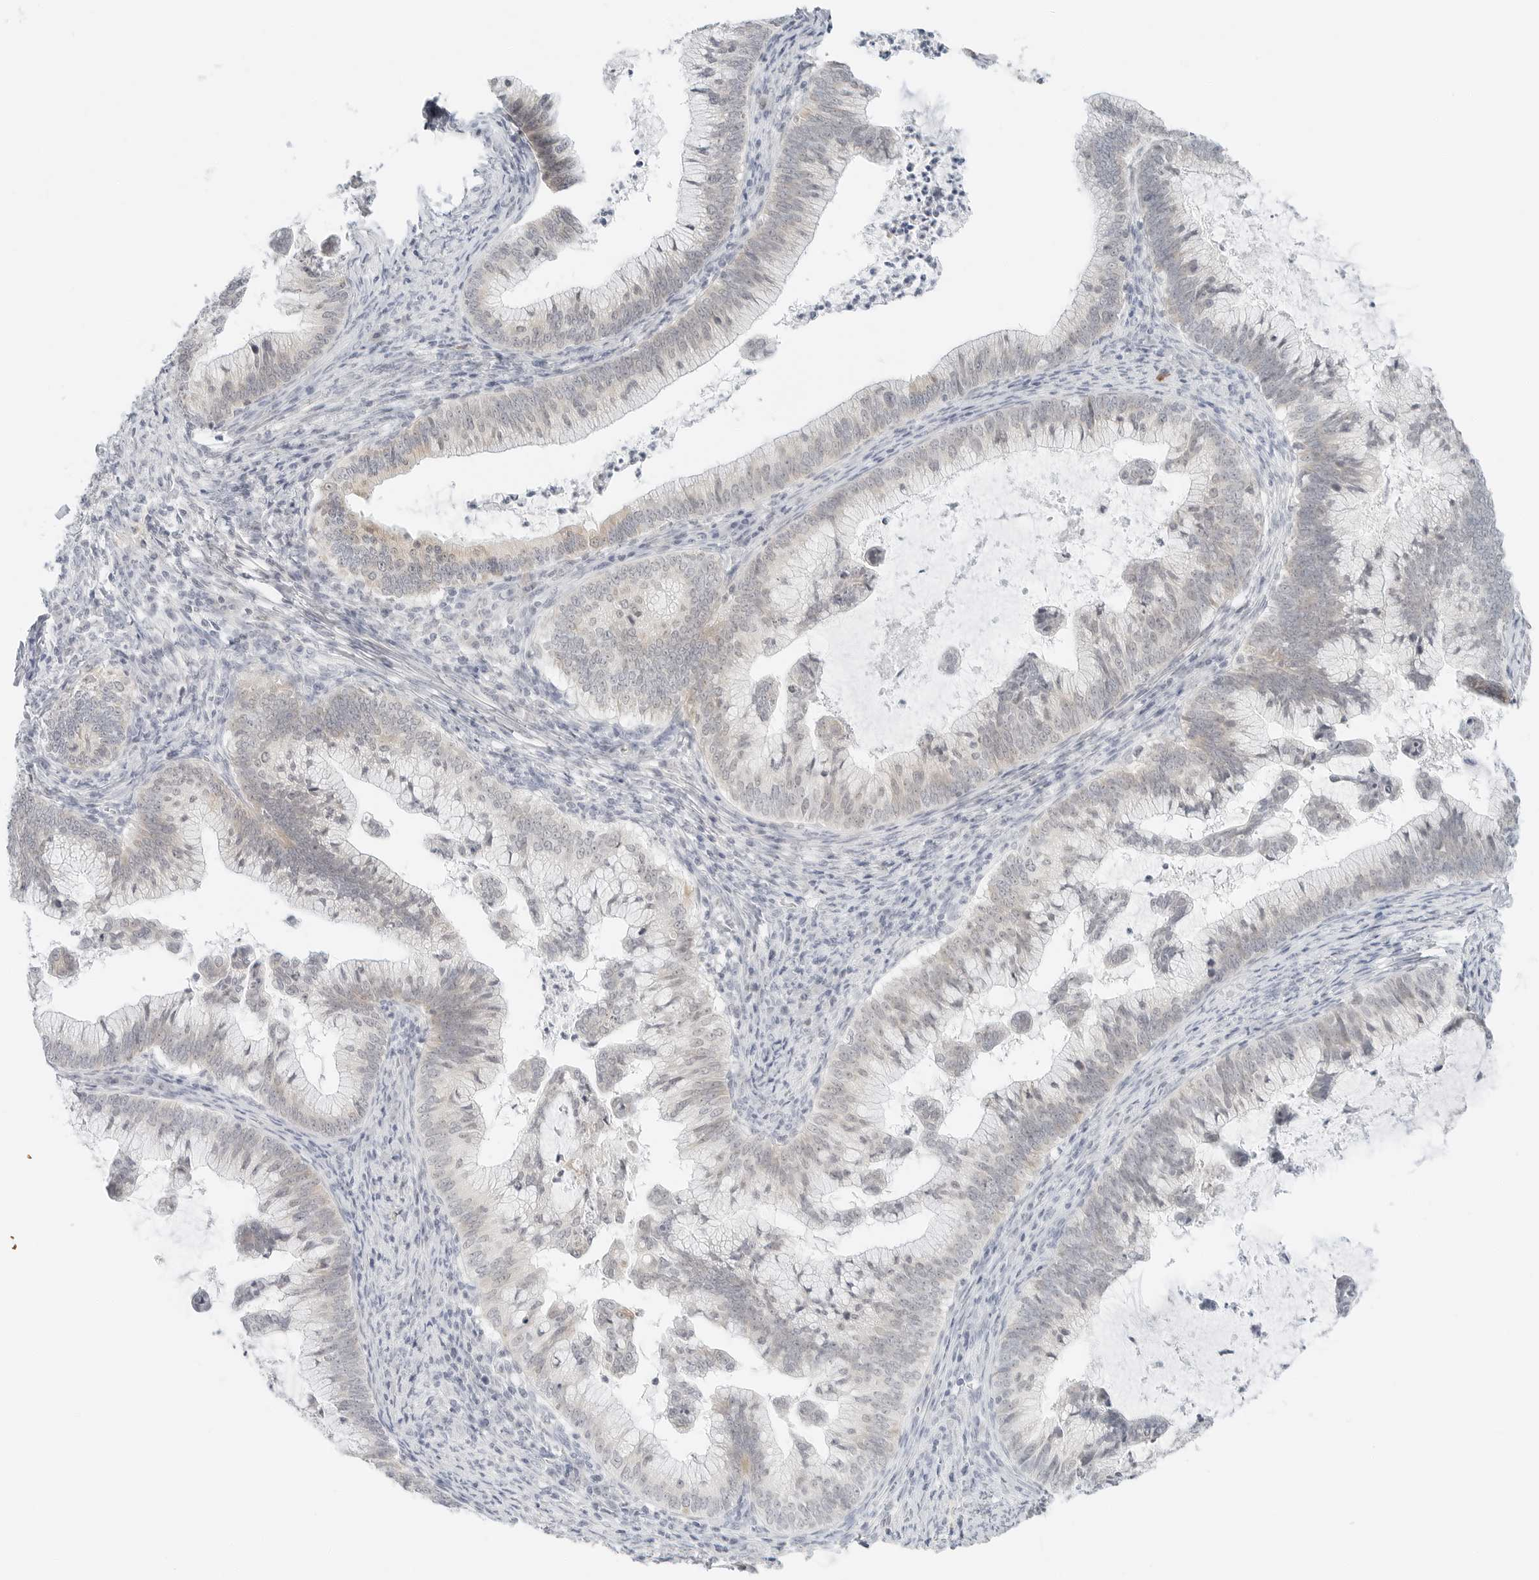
{"staining": {"intensity": "weak", "quantity": "<25%", "location": "cytoplasmic/membranous"}, "tissue": "cervical cancer", "cell_type": "Tumor cells", "image_type": "cancer", "snomed": [{"axis": "morphology", "description": "Adenocarcinoma, NOS"}, {"axis": "topography", "description": "Cervix"}], "caption": "Tumor cells show no significant protein staining in cervical cancer.", "gene": "CCSAP", "patient": {"sex": "female", "age": 36}}